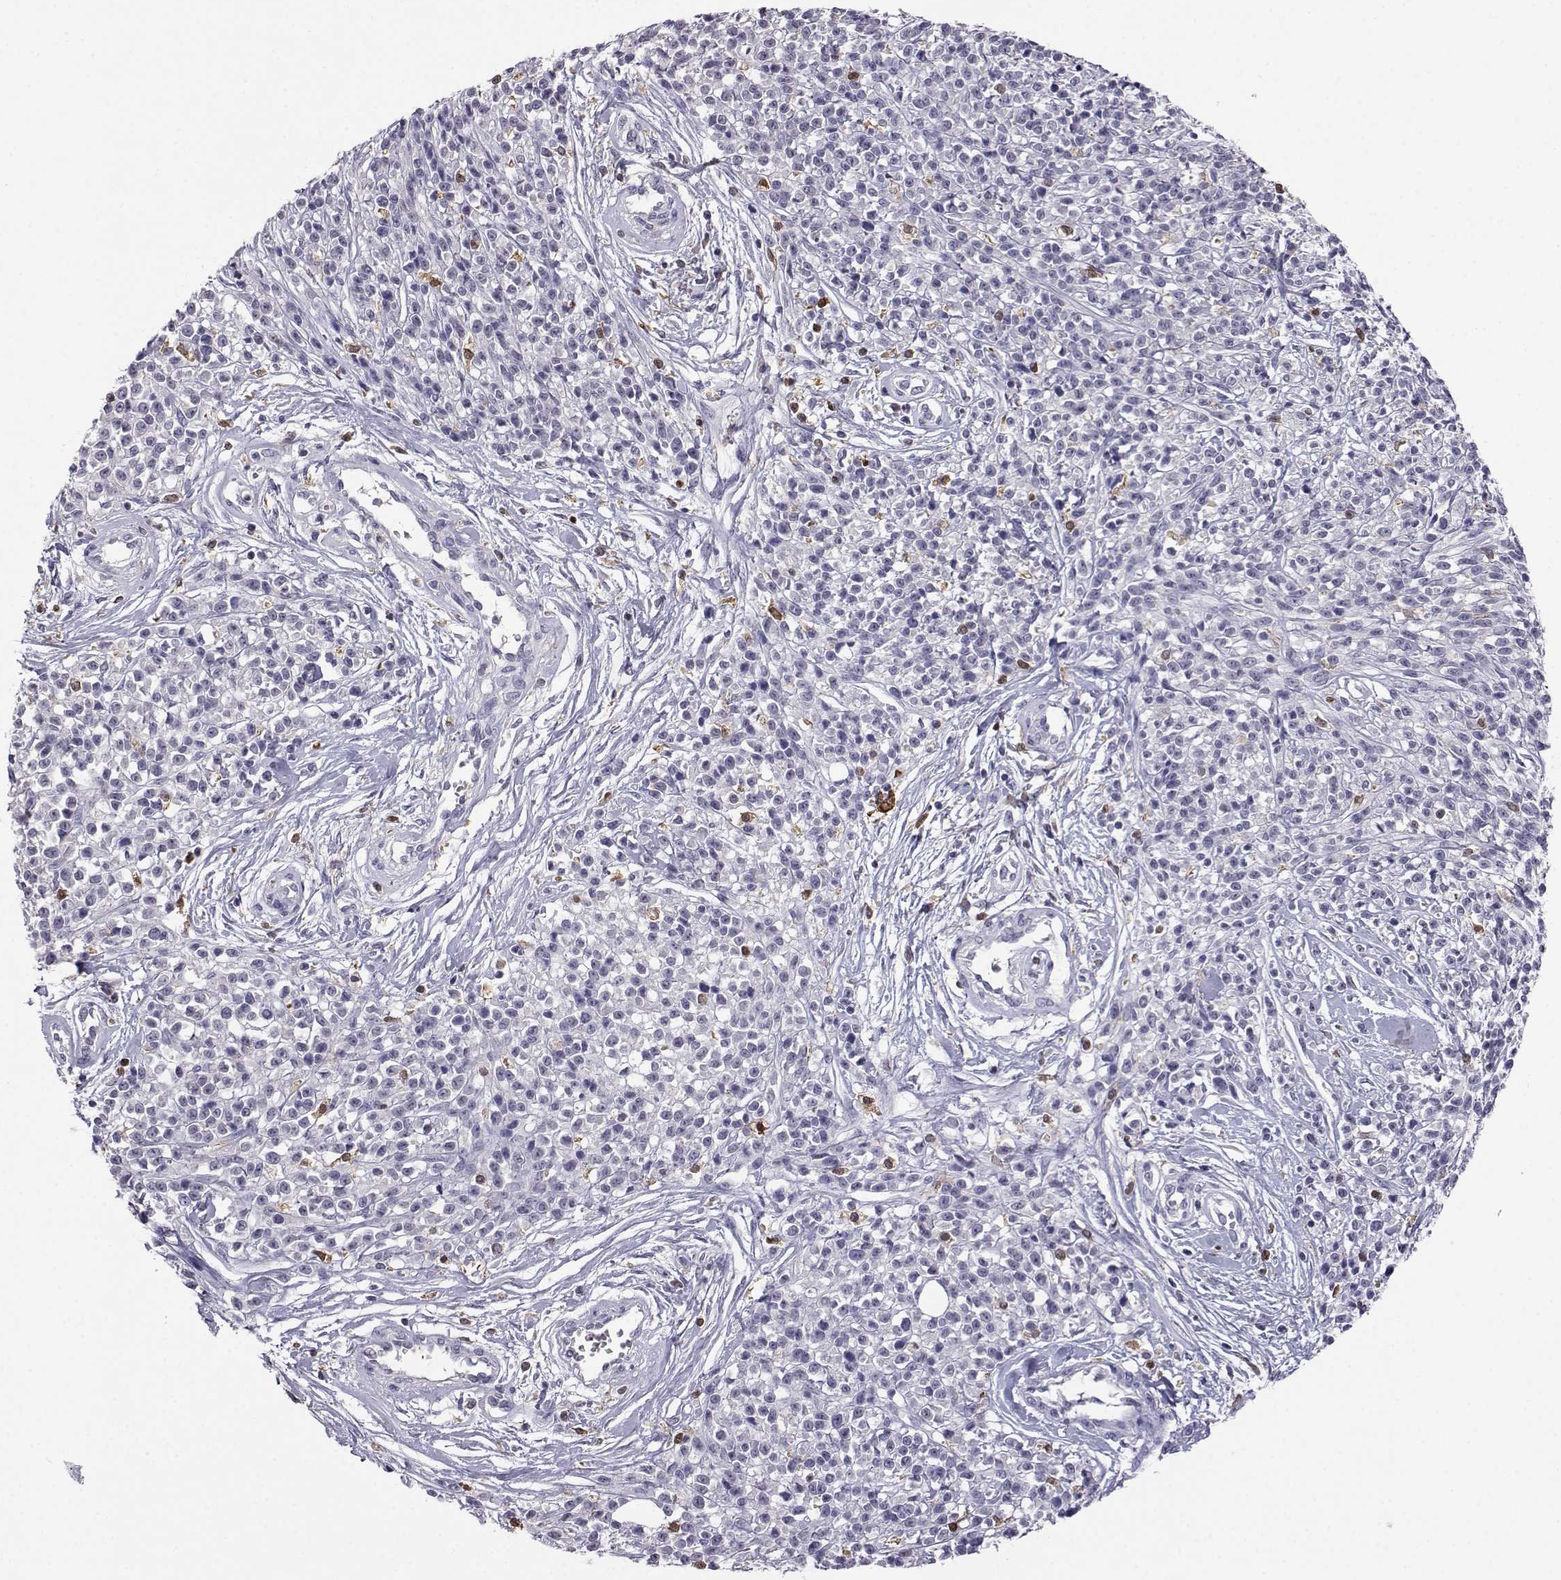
{"staining": {"intensity": "negative", "quantity": "none", "location": "none"}, "tissue": "melanoma", "cell_type": "Tumor cells", "image_type": "cancer", "snomed": [{"axis": "morphology", "description": "Malignant melanoma, NOS"}, {"axis": "topography", "description": "Skin"}, {"axis": "topography", "description": "Skin of trunk"}], "caption": "High magnification brightfield microscopy of melanoma stained with DAB (3,3'-diaminobenzidine) (brown) and counterstained with hematoxylin (blue): tumor cells show no significant staining.", "gene": "AKR1B1", "patient": {"sex": "male", "age": 74}}